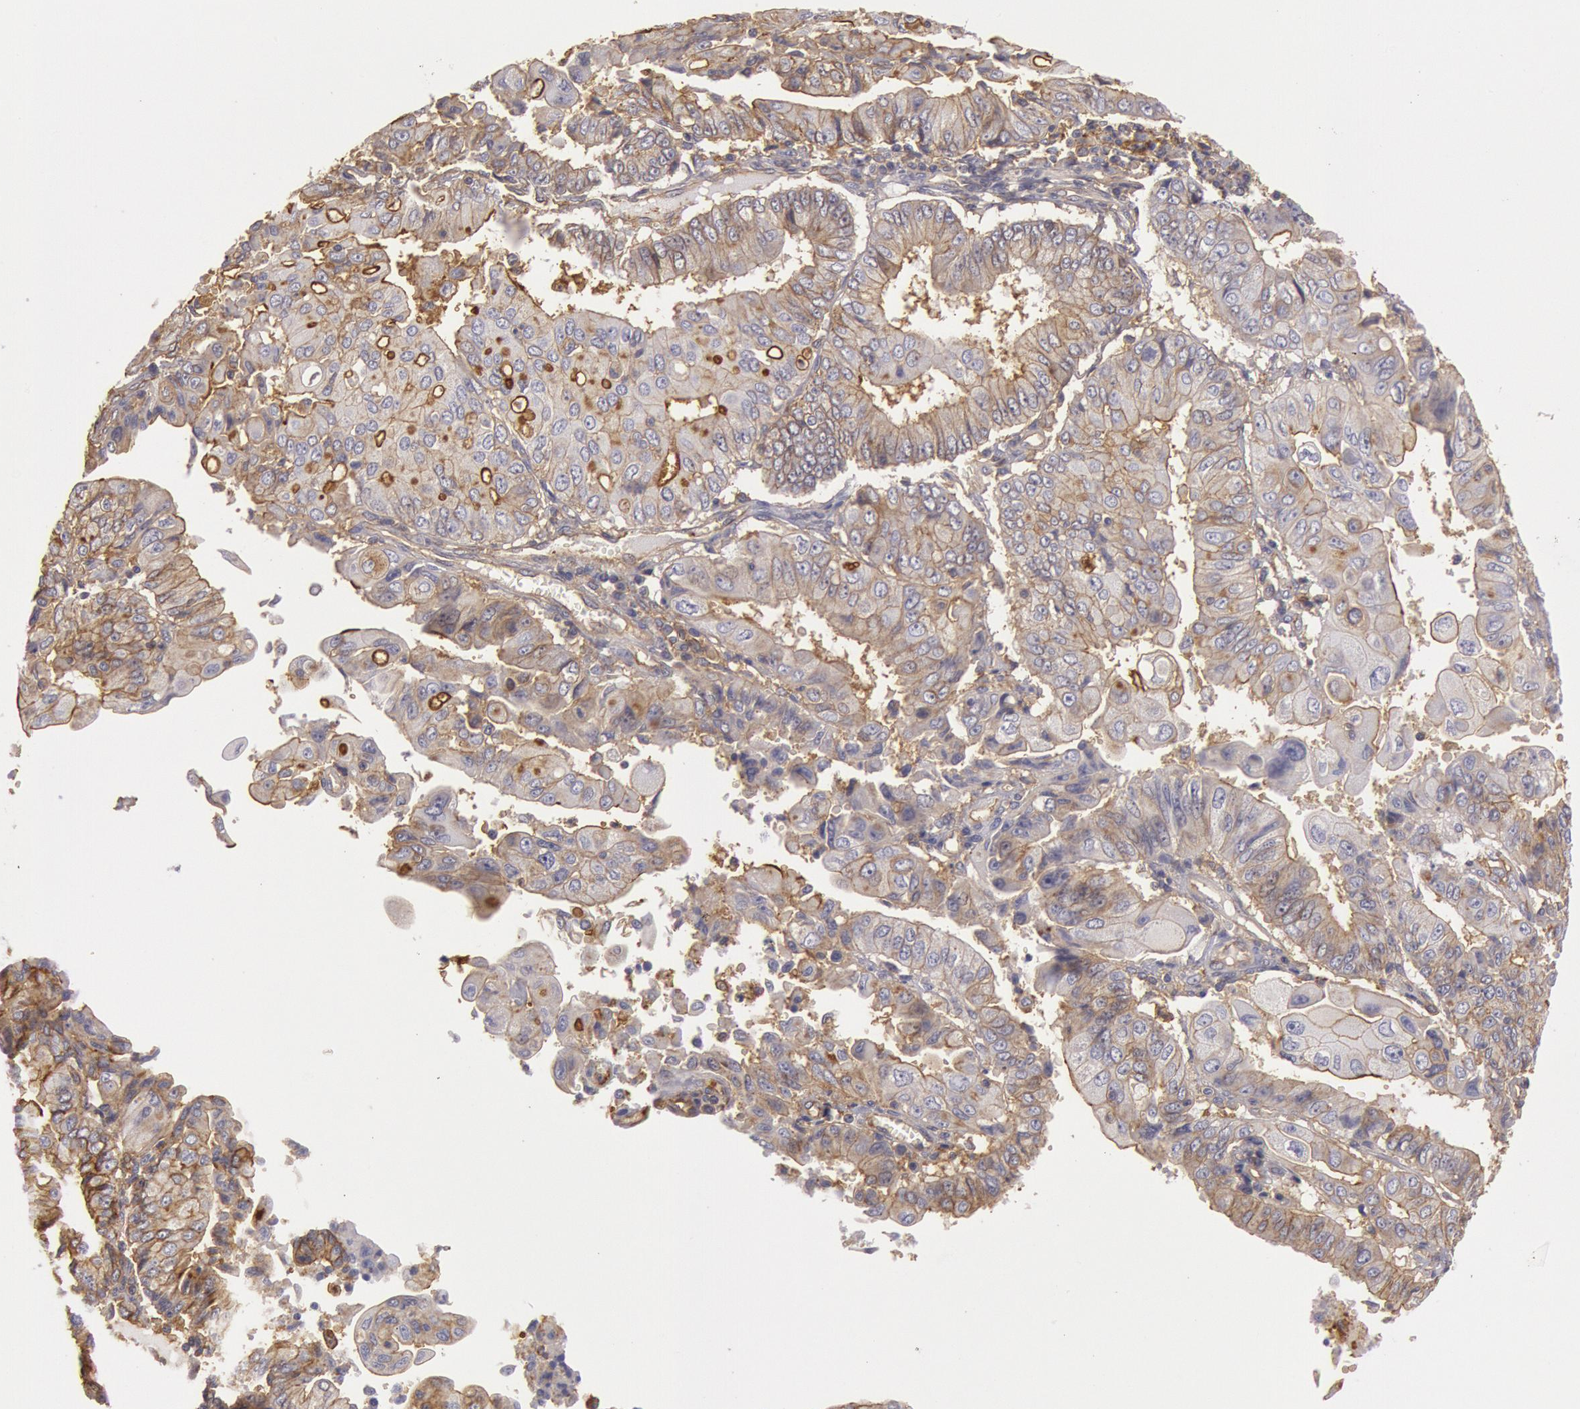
{"staining": {"intensity": "moderate", "quantity": ">75%", "location": "cytoplasmic/membranous"}, "tissue": "endometrial cancer", "cell_type": "Tumor cells", "image_type": "cancer", "snomed": [{"axis": "morphology", "description": "Adenocarcinoma, NOS"}, {"axis": "topography", "description": "Endometrium"}], "caption": "Protein positivity by immunohistochemistry (IHC) exhibits moderate cytoplasmic/membranous expression in about >75% of tumor cells in endometrial cancer.", "gene": "SNAP23", "patient": {"sex": "female", "age": 75}}